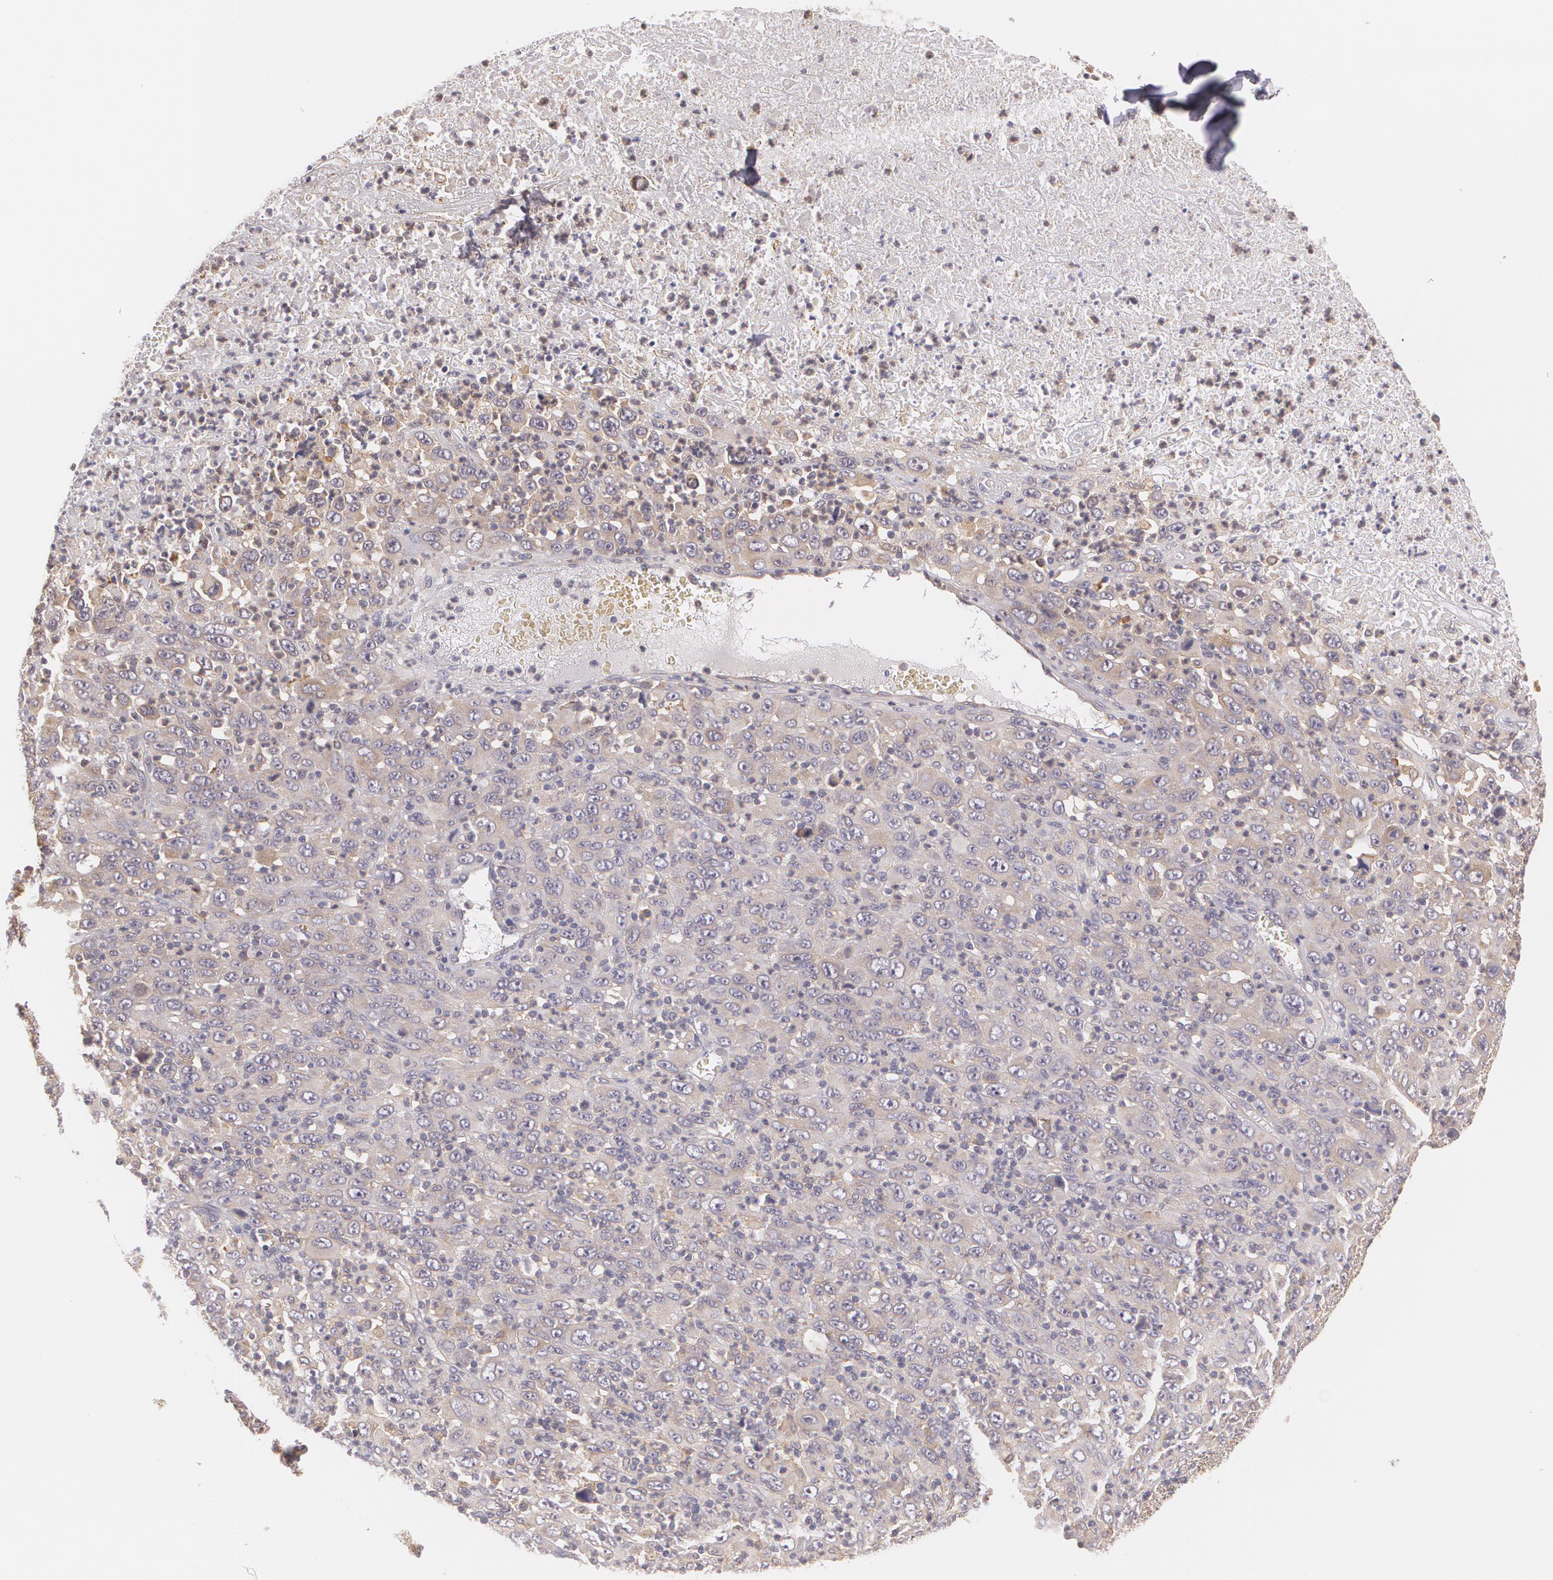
{"staining": {"intensity": "weak", "quantity": ">75%", "location": "cytoplasmic/membranous"}, "tissue": "melanoma", "cell_type": "Tumor cells", "image_type": "cancer", "snomed": [{"axis": "morphology", "description": "Malignant melanoma, Metastatic site"}, {"axis": "topography", "description": "Skin"}], "caption": "This is a histology image of immunohistochemistry staining of malignant melanoma (metastatic site), which shows weak positivity in the cytoplasmic/membranous of tumor cells.", "gene": "CCL17", "patient": {"sex": "female", "age": 56}}